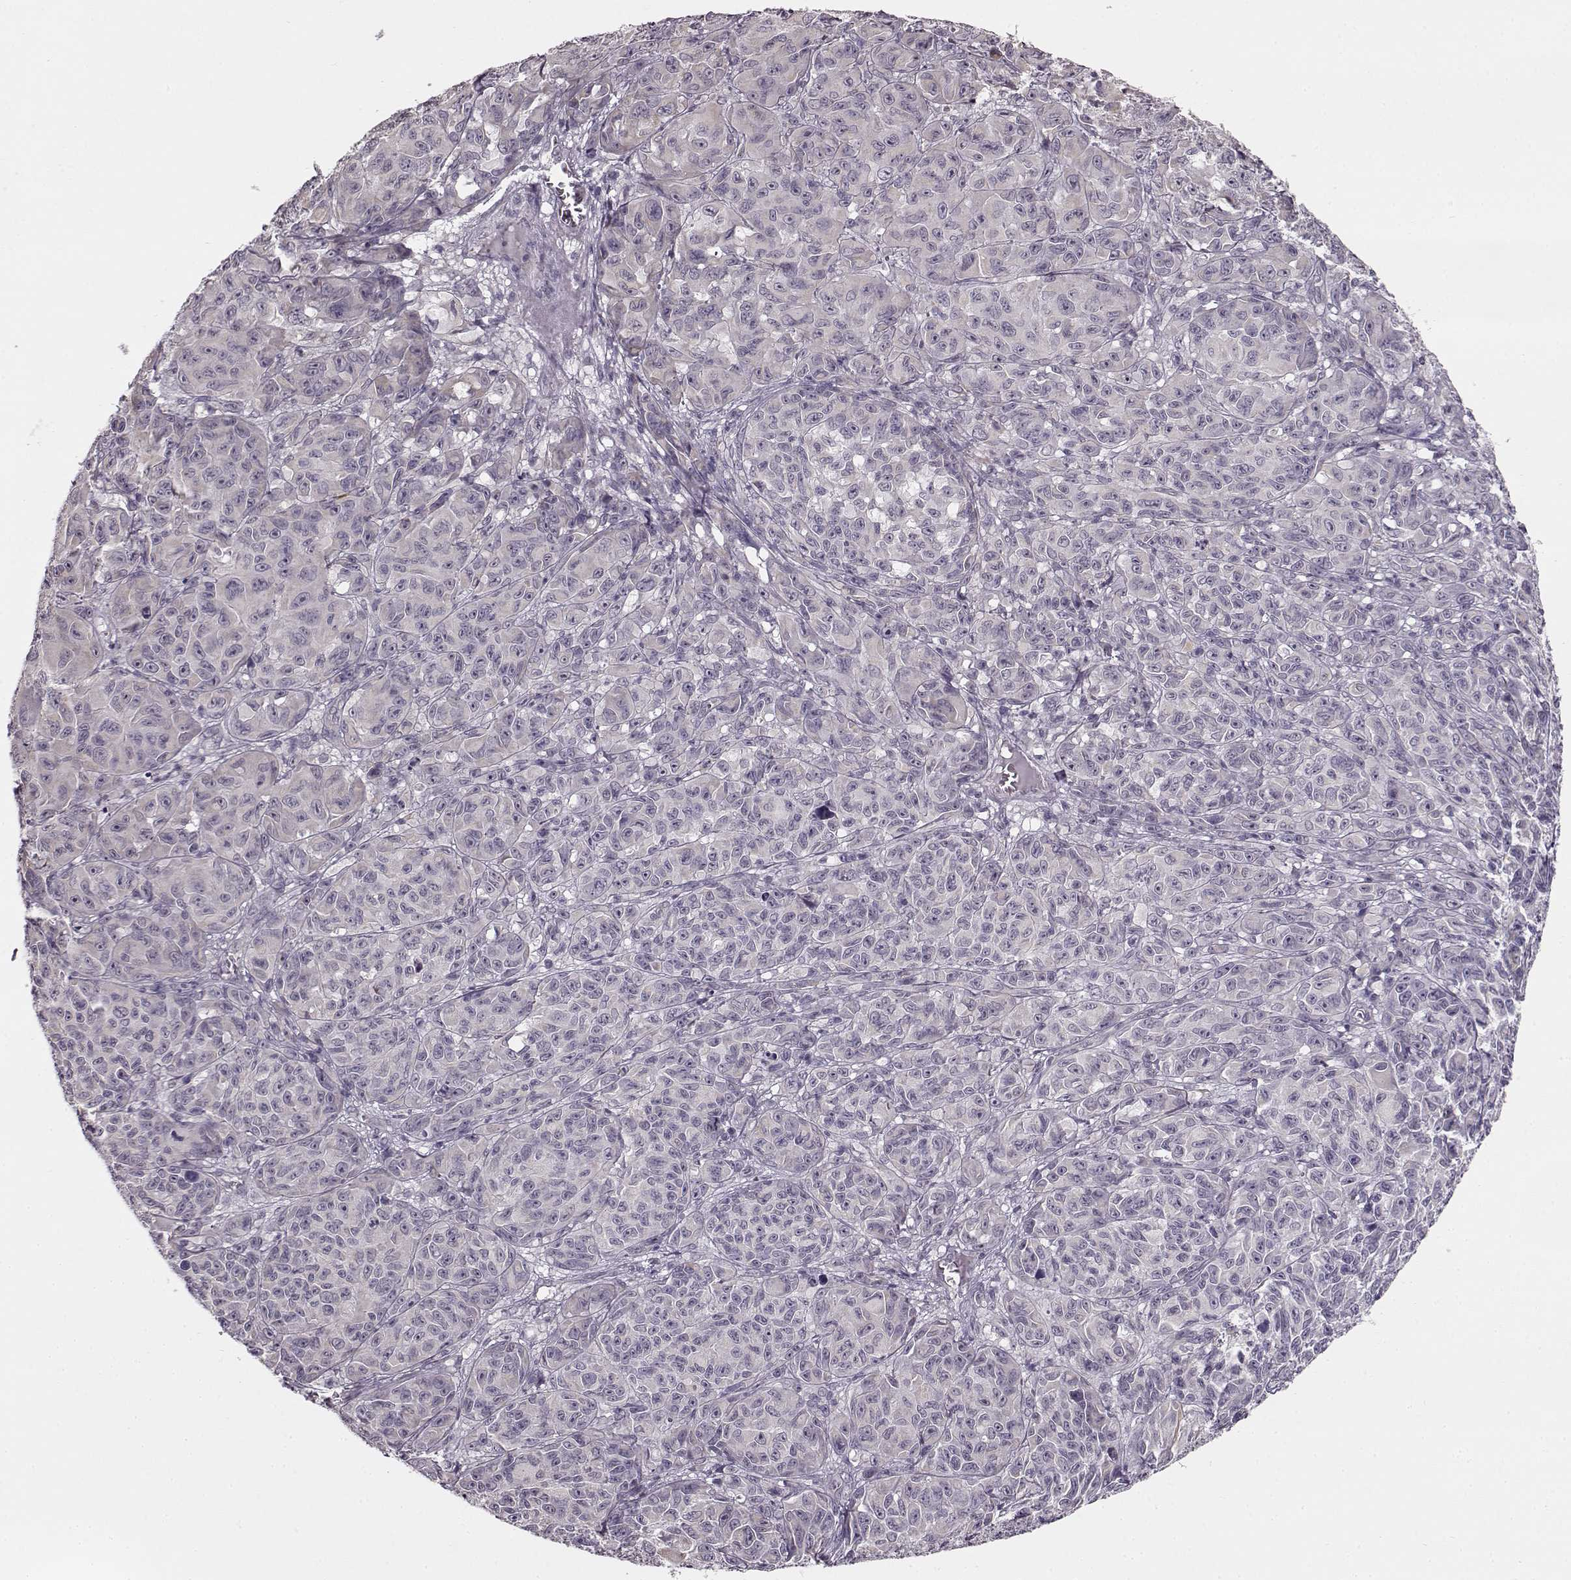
{"staining": {"intensity": "negative", "quantity": "none", "location": "none"}, "tissue": "melanoma", "cell_type": "Tumor cells", "image_type": "cancer", "snomed": [{"axis": "morphology", "description": "Malignant melanoma, NOS"}, {"axis": "topography", "description": "Vulva, labia, clitoris and Bartholin´s gland, NO"}], "caption": "Melanoma was stained to show a protein in brown. There is no significant positivity in tumor cells.", "gene": "MAP6D1", "patient": {"sex": "female", "age": 75}}